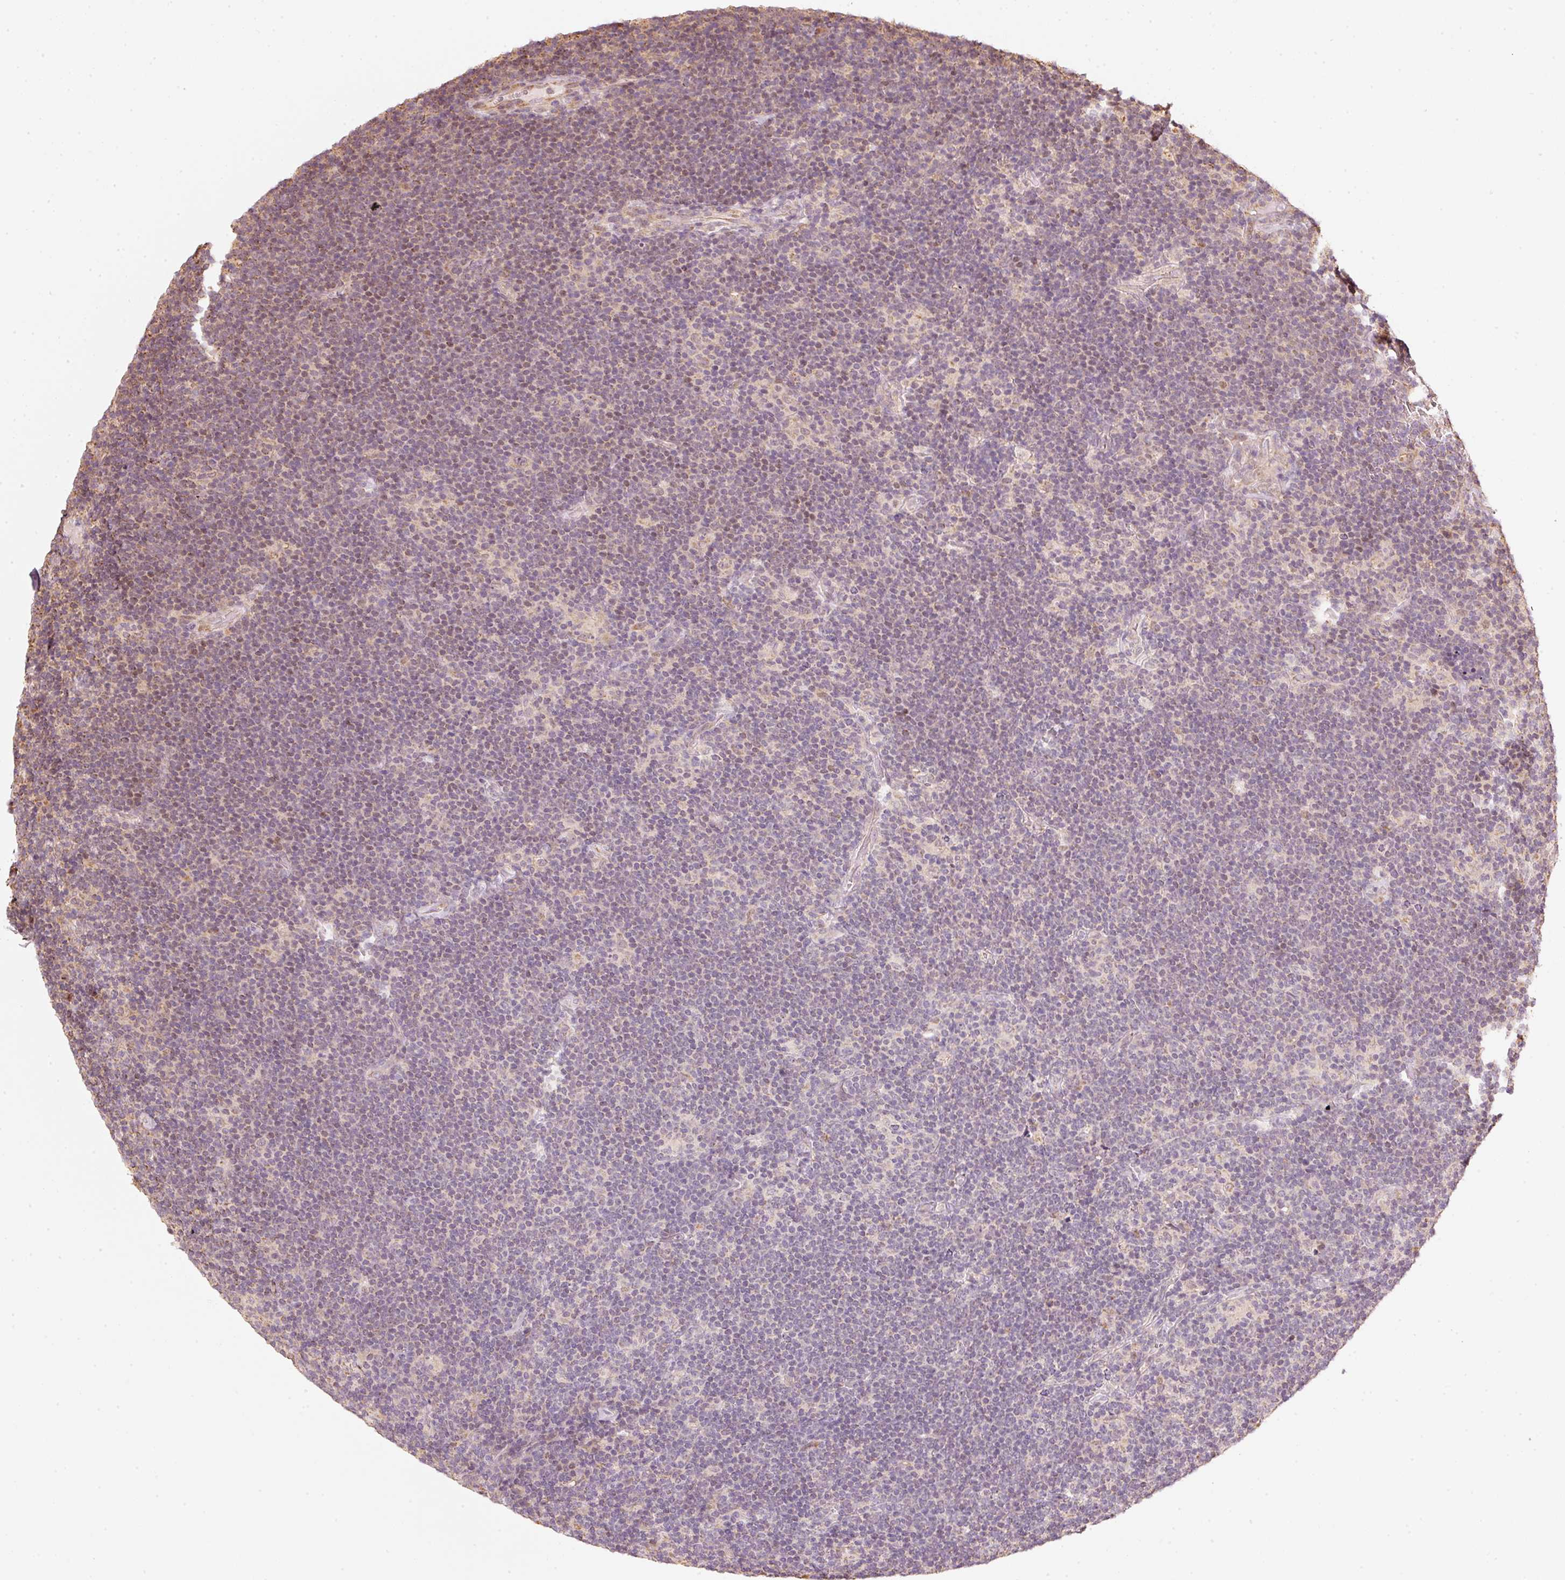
{"staining": {"intensity": "negative", "quantity": "none", "location": "none"}, "tissue": "lymphoma", "cell_type": "Tumor cells", "image_type": "cancer", "snomed": [{"axis": "morphology", "description": "Hodgkin's disease, NOS"}, {"axis": "topography", "description": "Lymph node"}], "caption": "This is a micrograph of immunohistochemistry staining of Hodgkin's disease, which shows no staining in tumor cells. (DAB (3,3'-diaminobenzidine) immunohistochemistry with hematoxylin counter stain).", "gene": "RAB35", "patient": {"sex": "female", "age": 57}}